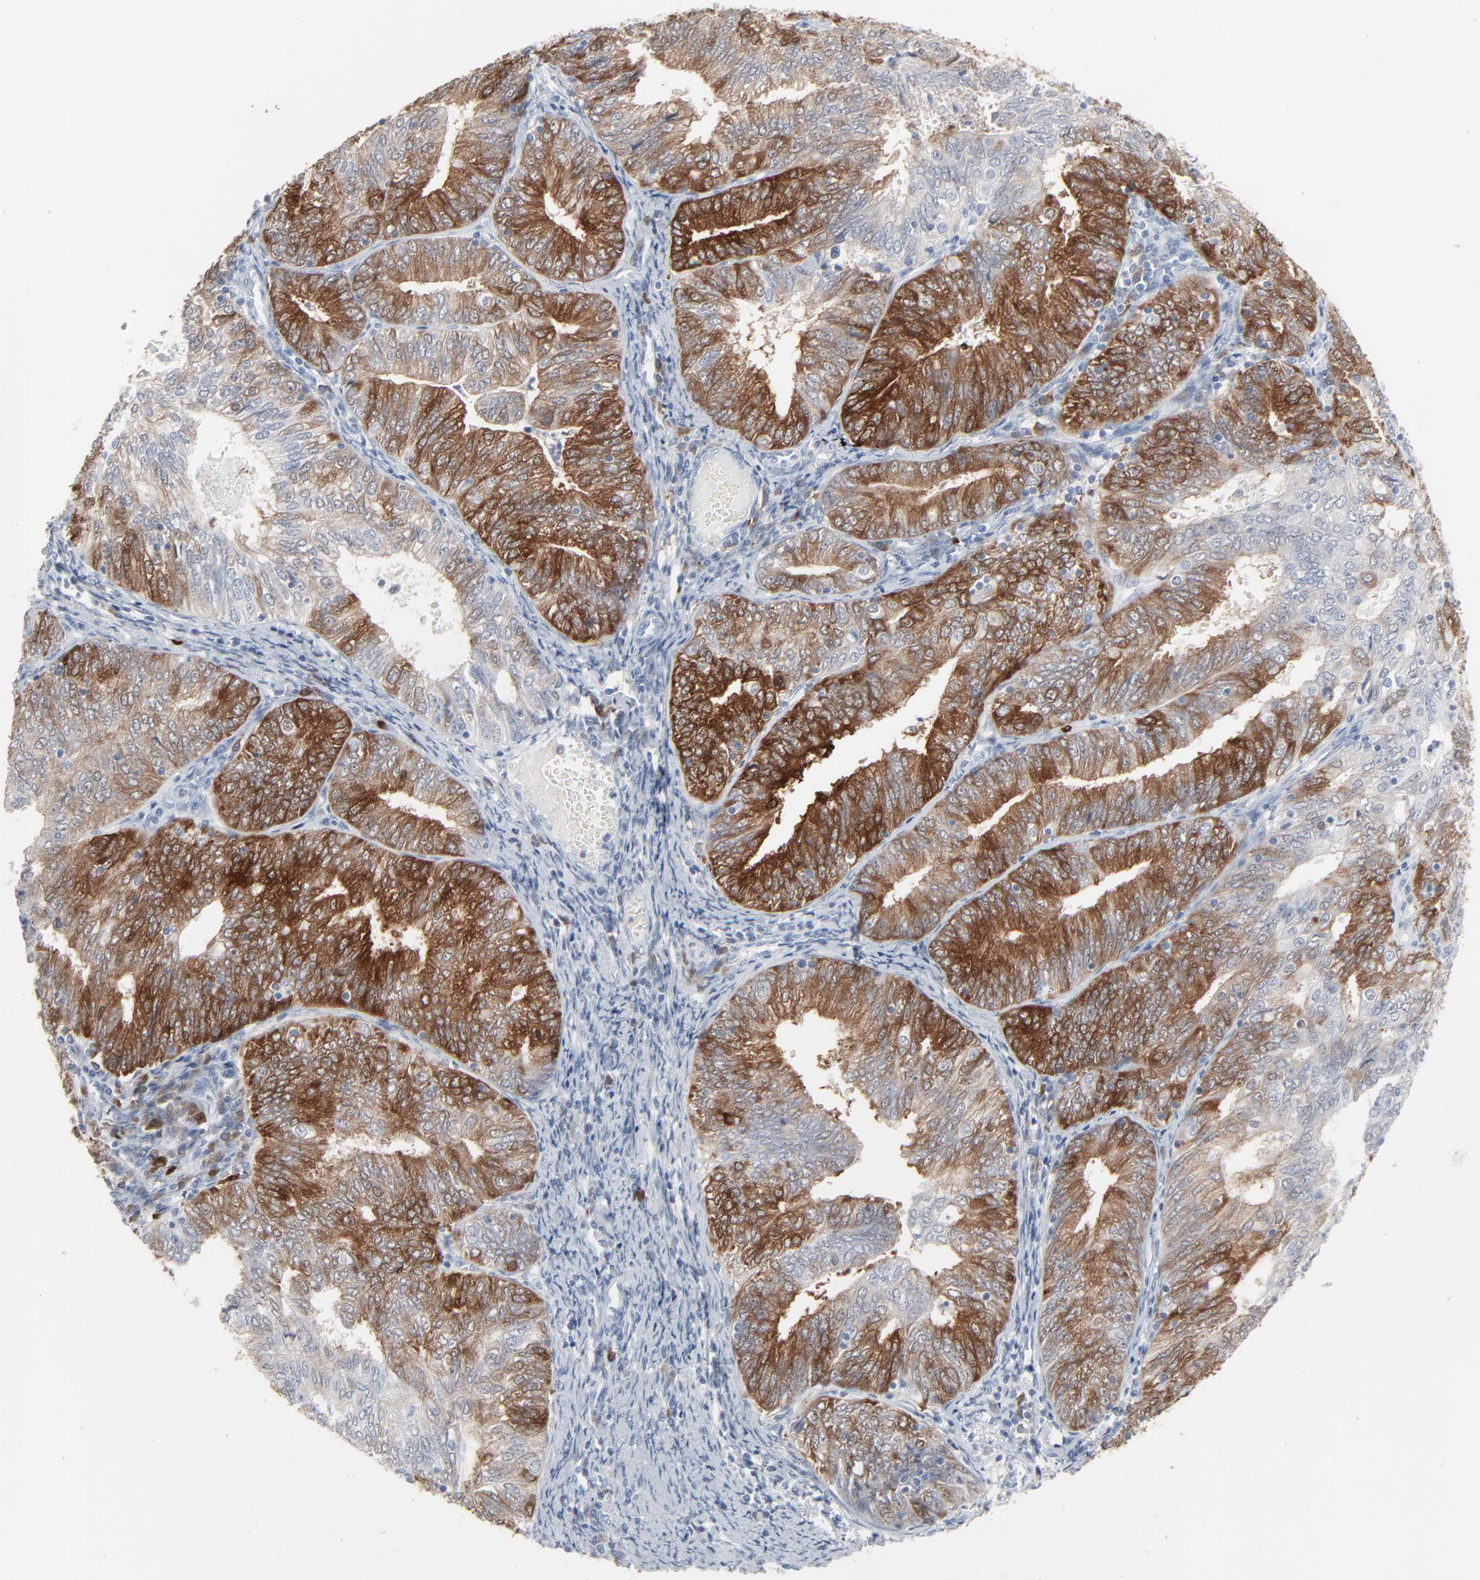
{"staining": {"intensity": "strong", "quantity": "25%-75%", "location": "cytoplasmic/membranous"}, "tissue": "endometrial cancer", "cell_type": "Tumor cells", "image_type": "cancer", "snomed": [{"axis": "morphology", "description": "Adenocarcinoma, NOS"}, {"axis": "topography", "description": "Endometrium"}], "caption": "Endometrial cancer (adenocarcinoma) stained with IHC exhibits strong cytoplasmic/membranous positivity in about 25%-75% of tumor cells.", "gene": "PHGDH", "patient": {"sex": "female", "age": 69}}